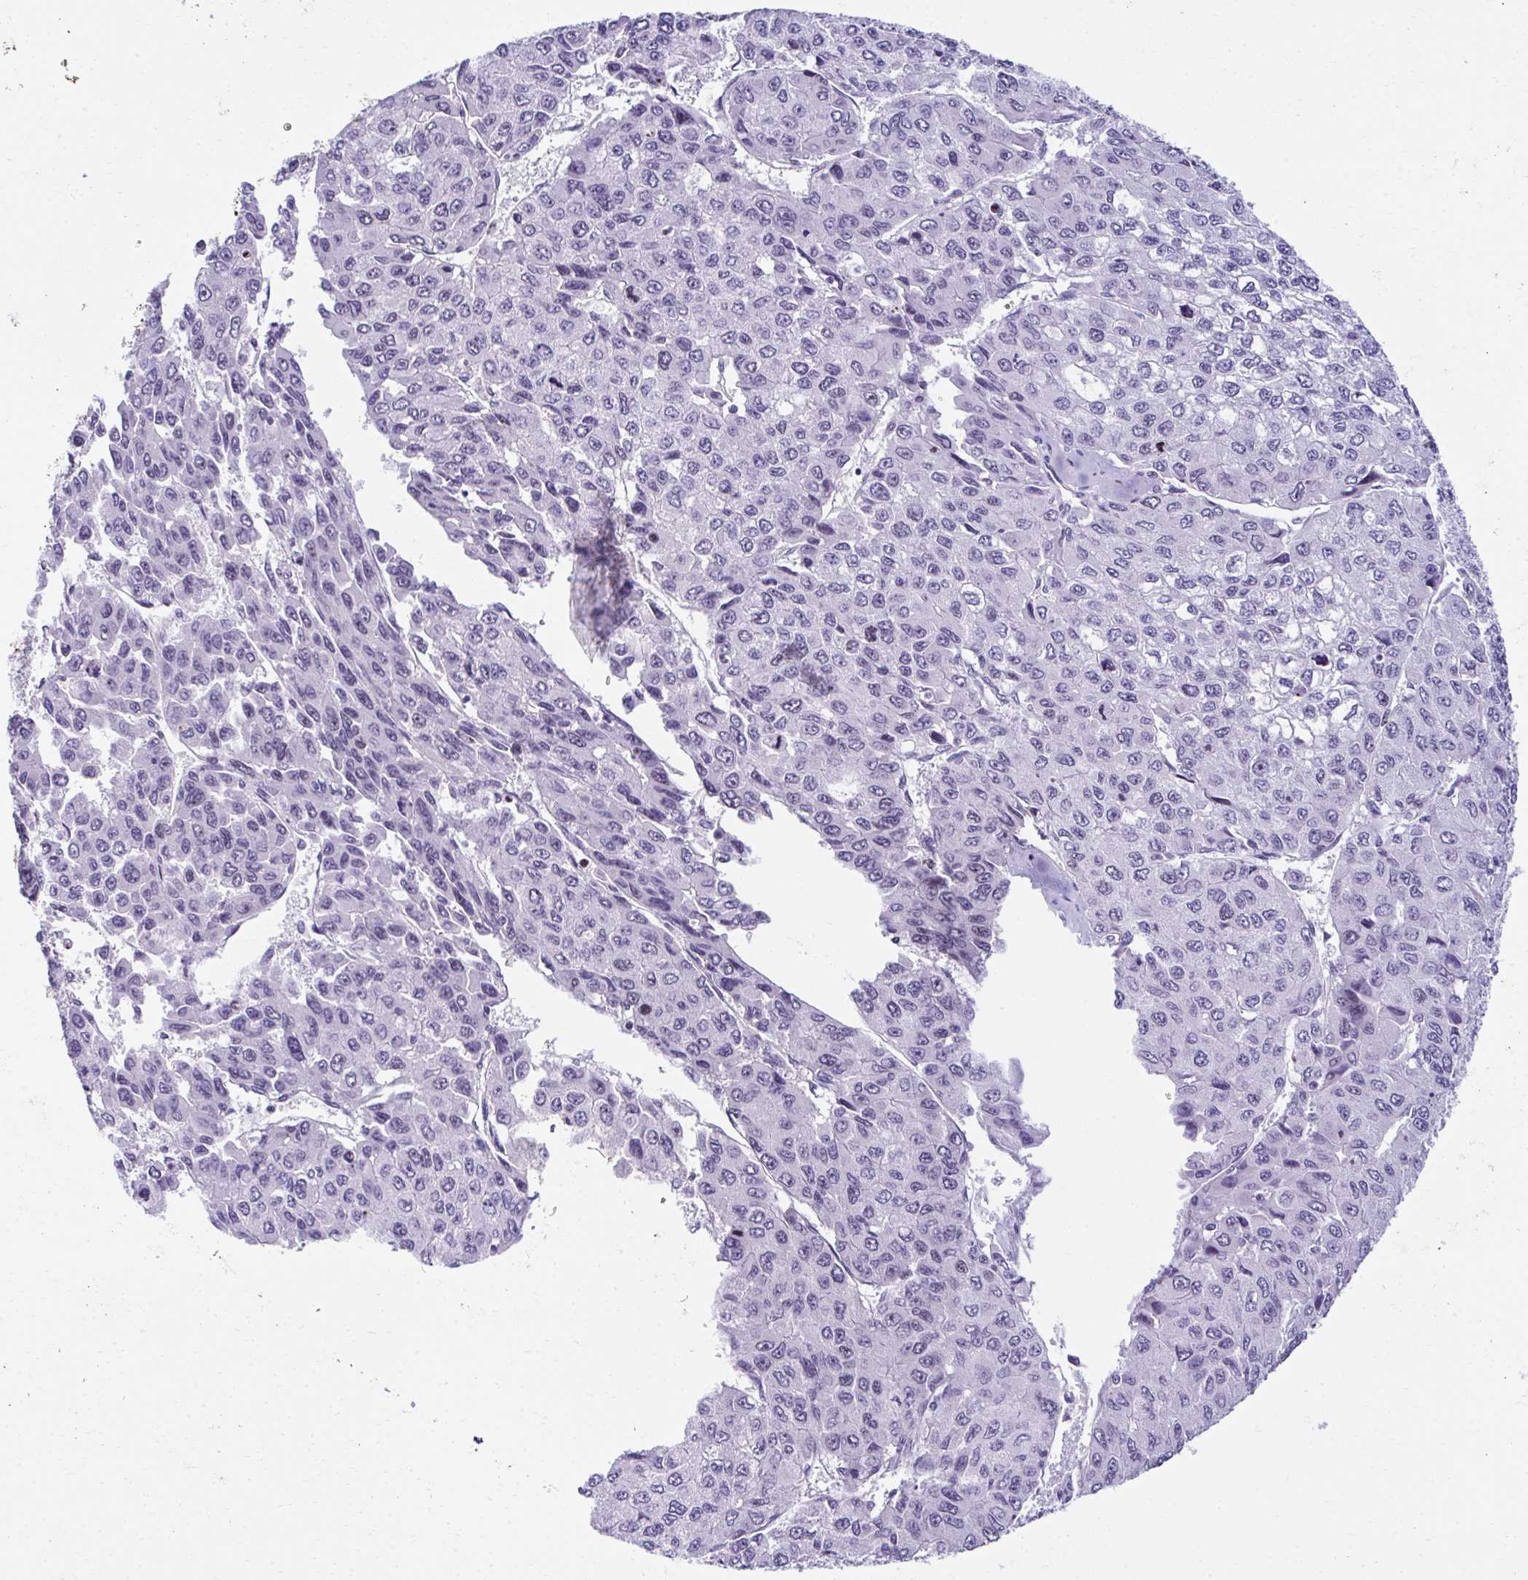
{"staining": {"intensity": "negative", "quantity": "none", "location": "none"}, "tissue": "liver cancer", "cell_type": "Tumor cells", "image_type": "cancer", "snomed": [{"axis": "morphology", "description": "Carcinoma, Hepatocellular, NOS"}, {"axis": "topography", "description": "Liver"}], "caption": "Liver hepatocellular carcinoma was stained to show a protein in brown. There is no significant positivity in tumor cells.", "gene": "CEP72", "patient": {"sex": "female", "age": 66}}